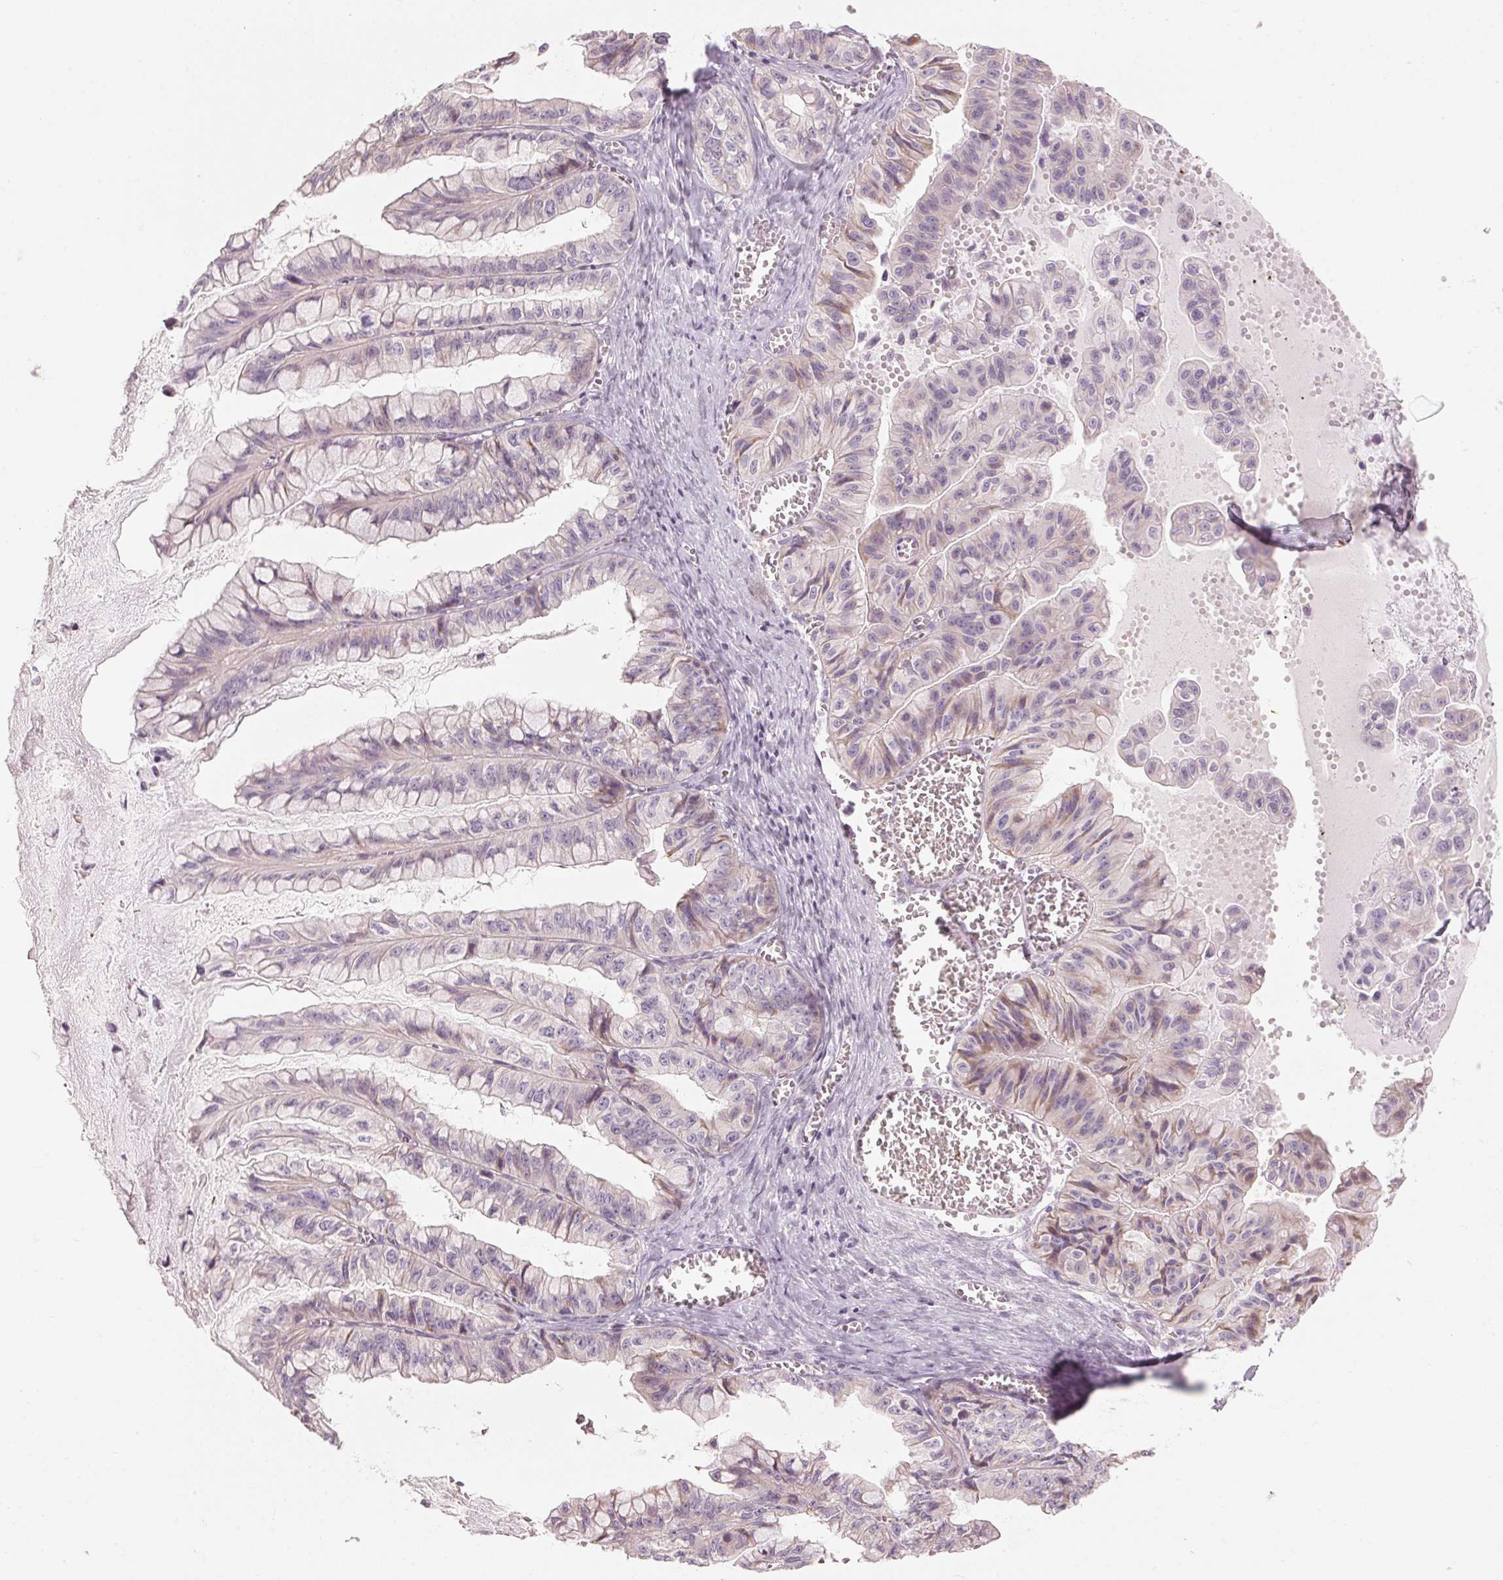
{"staining": {"intensity": "negative", "quantity": "none", "location": "none"}, "tissue": "ovarian cancer", "cell_type": "Tumor cells", "image_type": "cancer", "snomed": [{"axis": "morphology", "description": "Cystadenocarcinoma, mucinous, NOS"}, {"axis": "topography", "description": "Ovary"}], "caption": "High magnification brightfield microscopy of ovarian mucinous cystadenocarcinoma stained with DAB (brown) and counterstained with hematoxylin (blue): tumor cells show no significant expression.", "gene": "GNMT", "patient": {"sex": "female", "age": 72}}